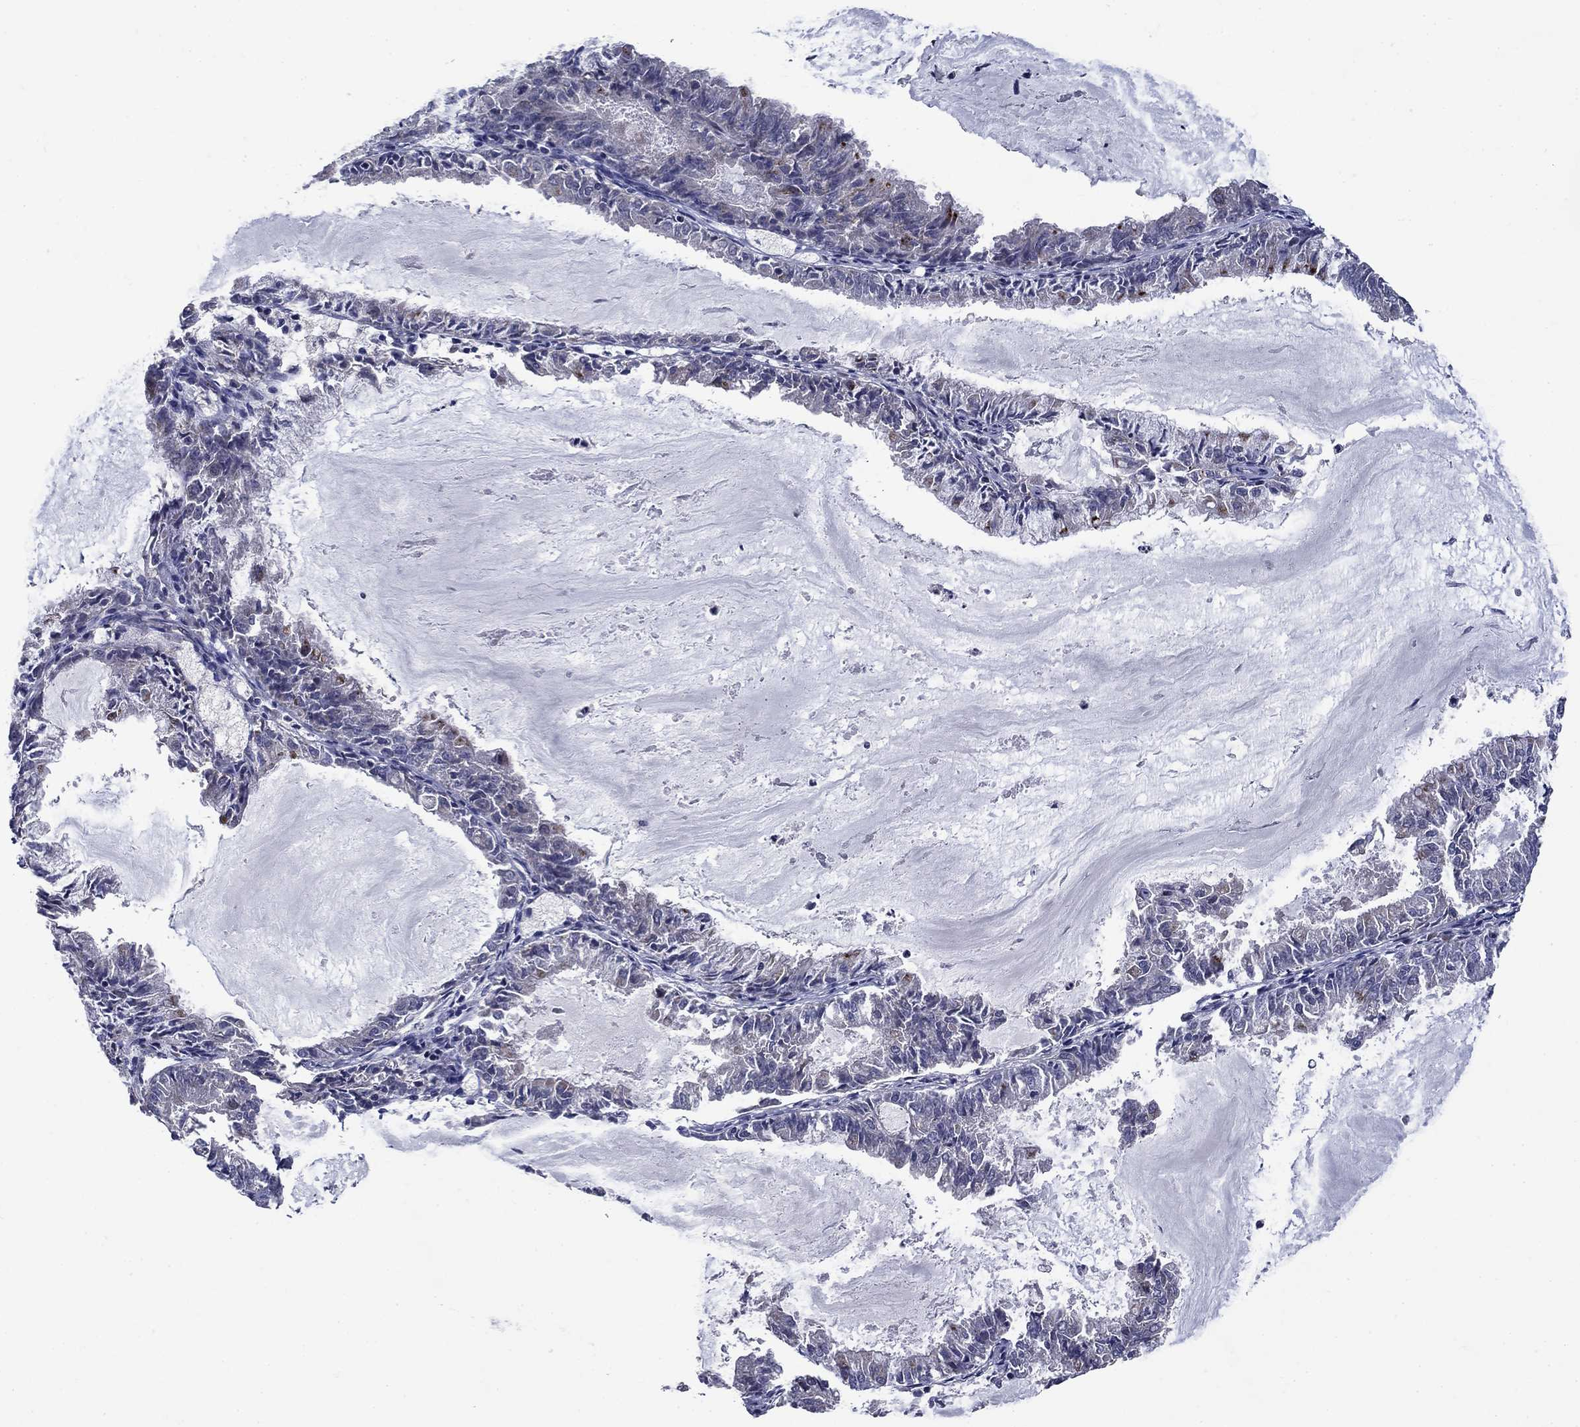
{"staining": {"intensity": "moderate", "quantity": "<25%", "location": "cytoplasmic/membranous"}, "tissue": "endometrial cancer", "cell_type": "Tumor cells", "image_type": "cancer", "snomed": [{"axis": "morphology", "description": "Adenocarcinoma, NOS"}, {"axis": "topography", "description": "Endometrium"}], "caption": "Moderate cytoplasmic/membranous staining for a protein is appreciated in approximately <25% of tumor cells of endometrial cancer using immunohistochemistry (IHC).", "gene": "SLC7A1", "patient": {"sex": "female", "age": 57}}